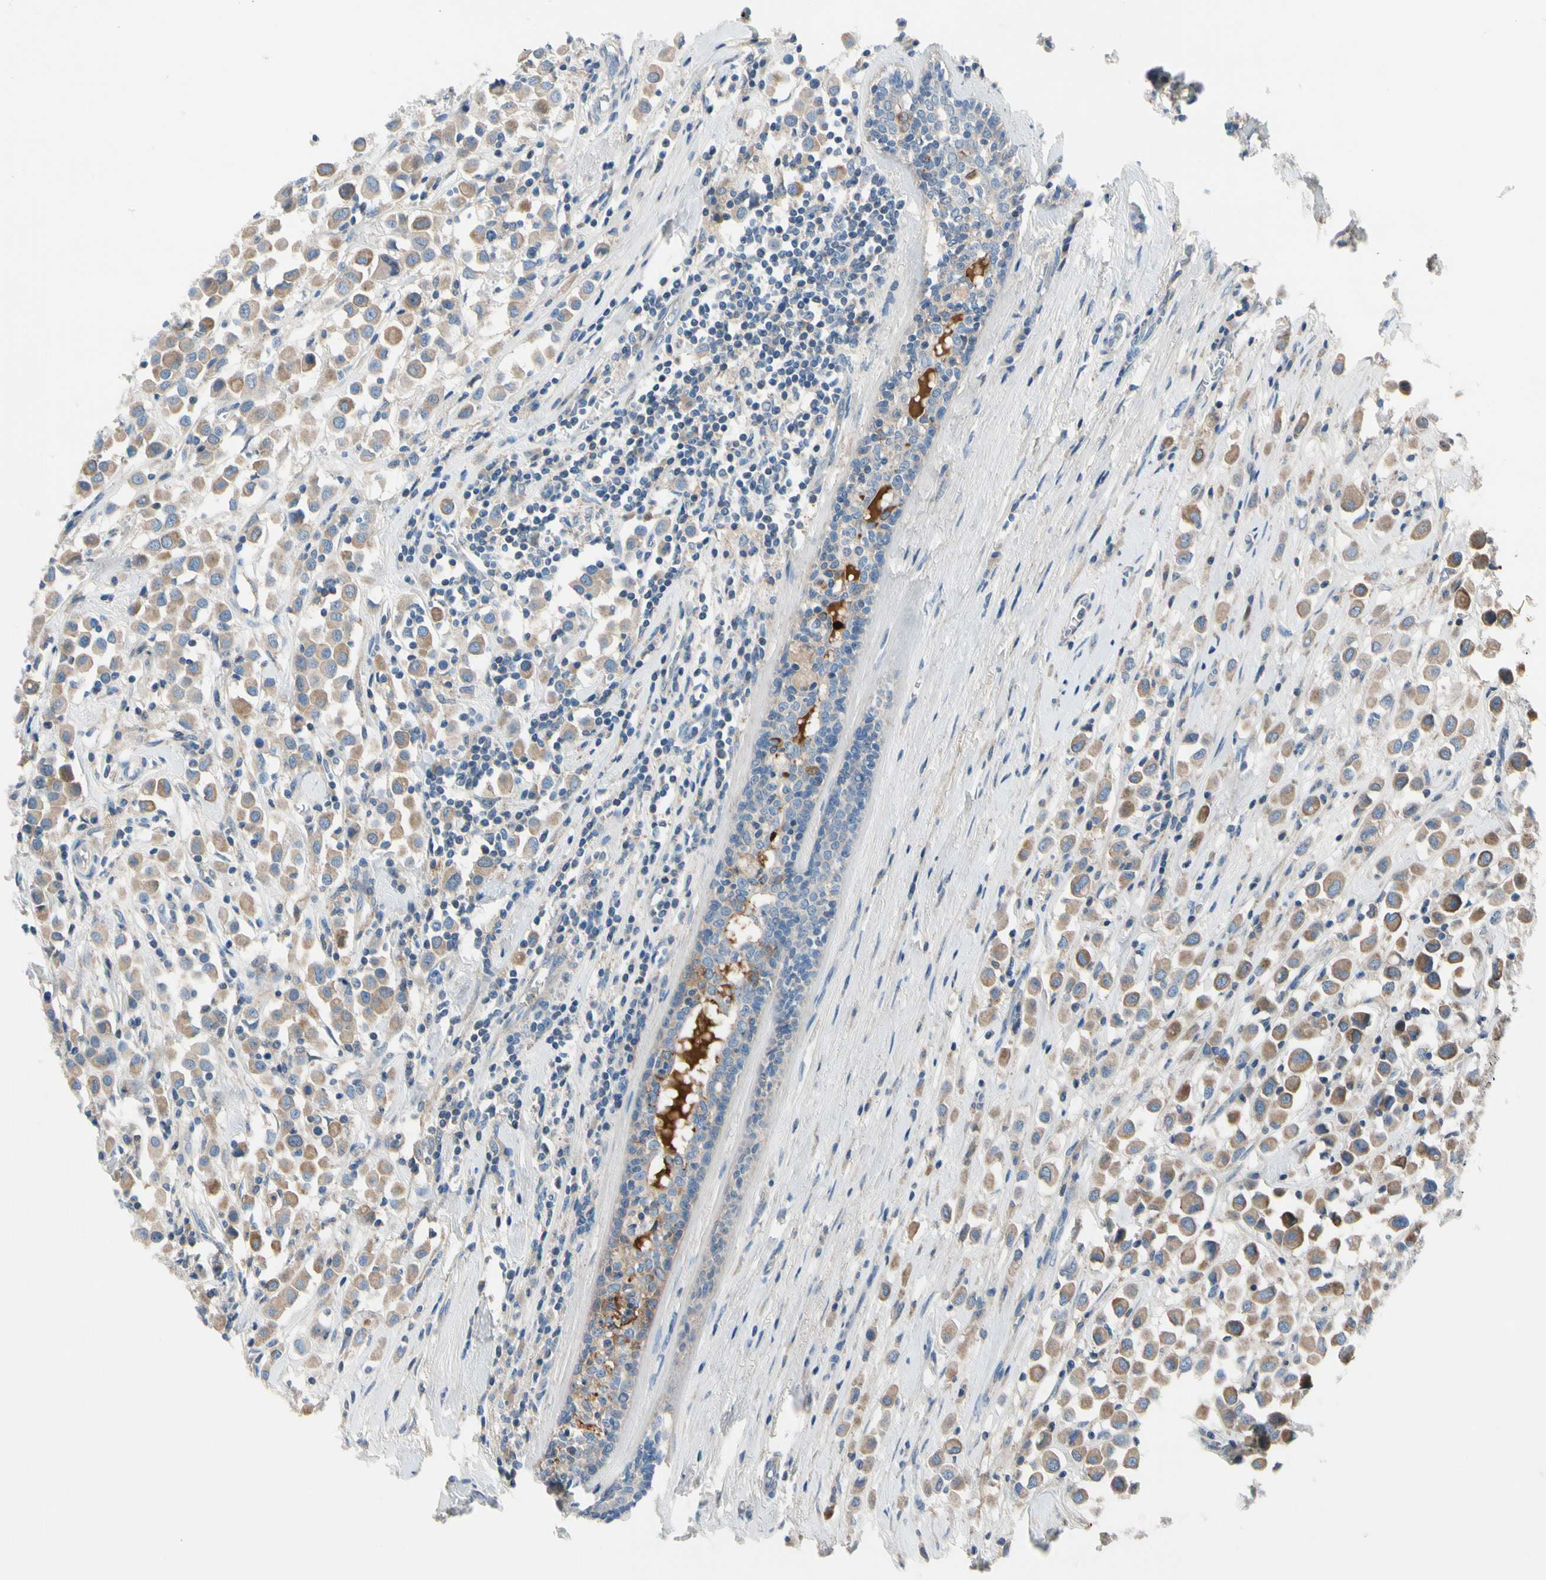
{"staining": {"intensity": "moderate", "quantity": ">75%", "location": "cytoplasmic/membranous"}, "tissue": "breast cancer", "cell_type": "Tumor cells", "image_type": "cancer", "snomed": [{"axis": "morphology", "description": "Duct carcinoma"}, {"axis": "topography", "description": "Breast"}], "caption": "An immunohistochemistry (IHC) image of neoplastic tissue is shown. Protein staining in brown labels moderate cytoplasmic/membranous positivity in intraductal carcinoma (breast) within tumor cells. The protein is stained brown, and the nuclei are stained in blue (DAB IHC with brightfield microscopy, high magnification).", "gene": "HJURP", "patient": {"sex": "female", "age": 61}}